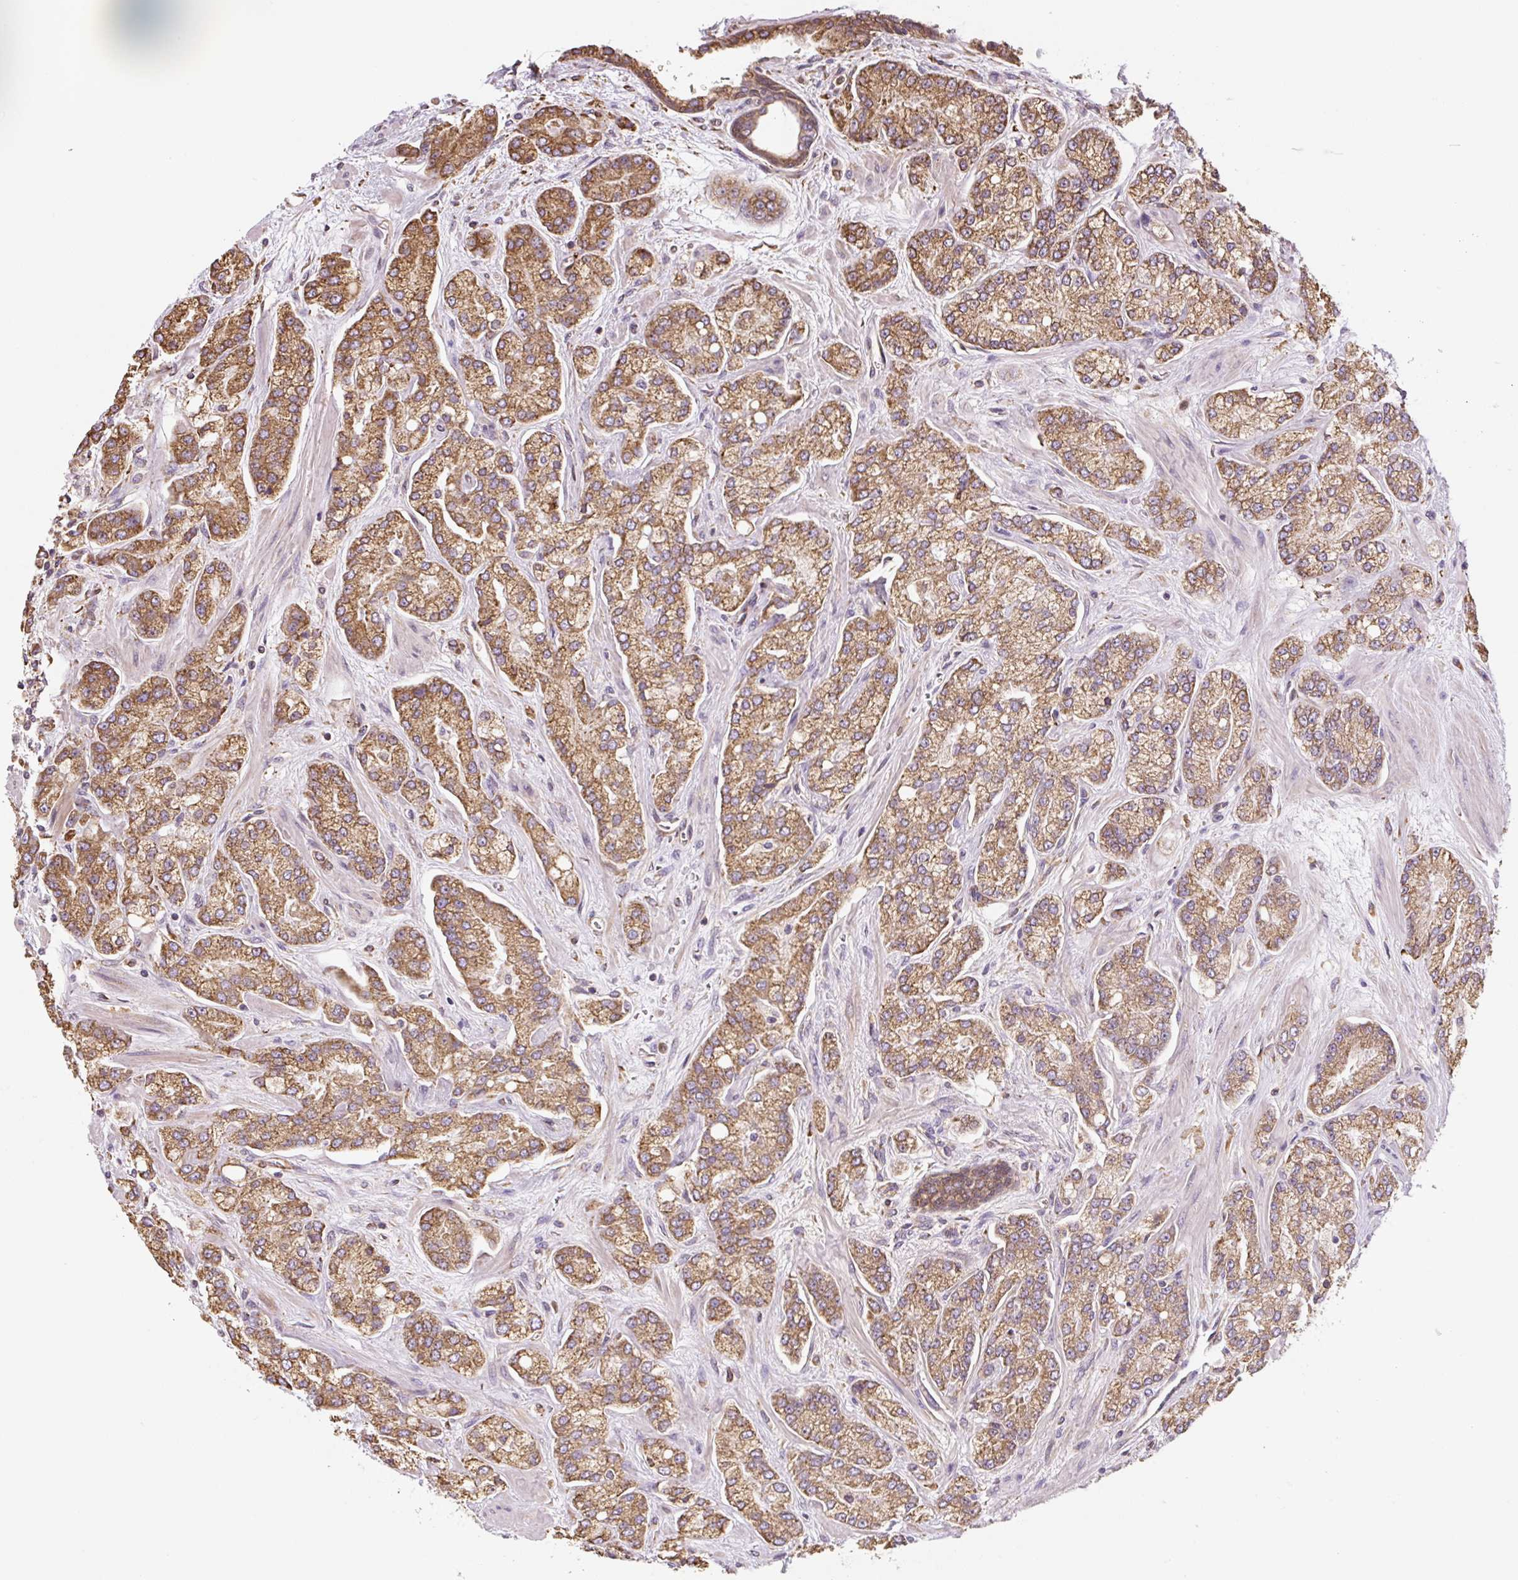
{"staining": {"intensity": "moderate", "quantity": ">75%", "location": "cytoplasmic/membranous"}, "tissue": "prostate cancer", "cell_type": "Tumor cells", "image_type": "cancer", "snomed": [{"axis": "morphology", "description": "Adenocarcinoma, High grade"}, {"axis": "topography", "description": "Prostate"}], "caption": "Human prostate cancer (adenocarcinoma (high-grade)) stained with a brown dye demonstrates moderate cytoplasmic/membranous positive expression in about >75% of tumor cells.", "gene": "RASA1", "patient": {"sex": "male", "age": 68}}